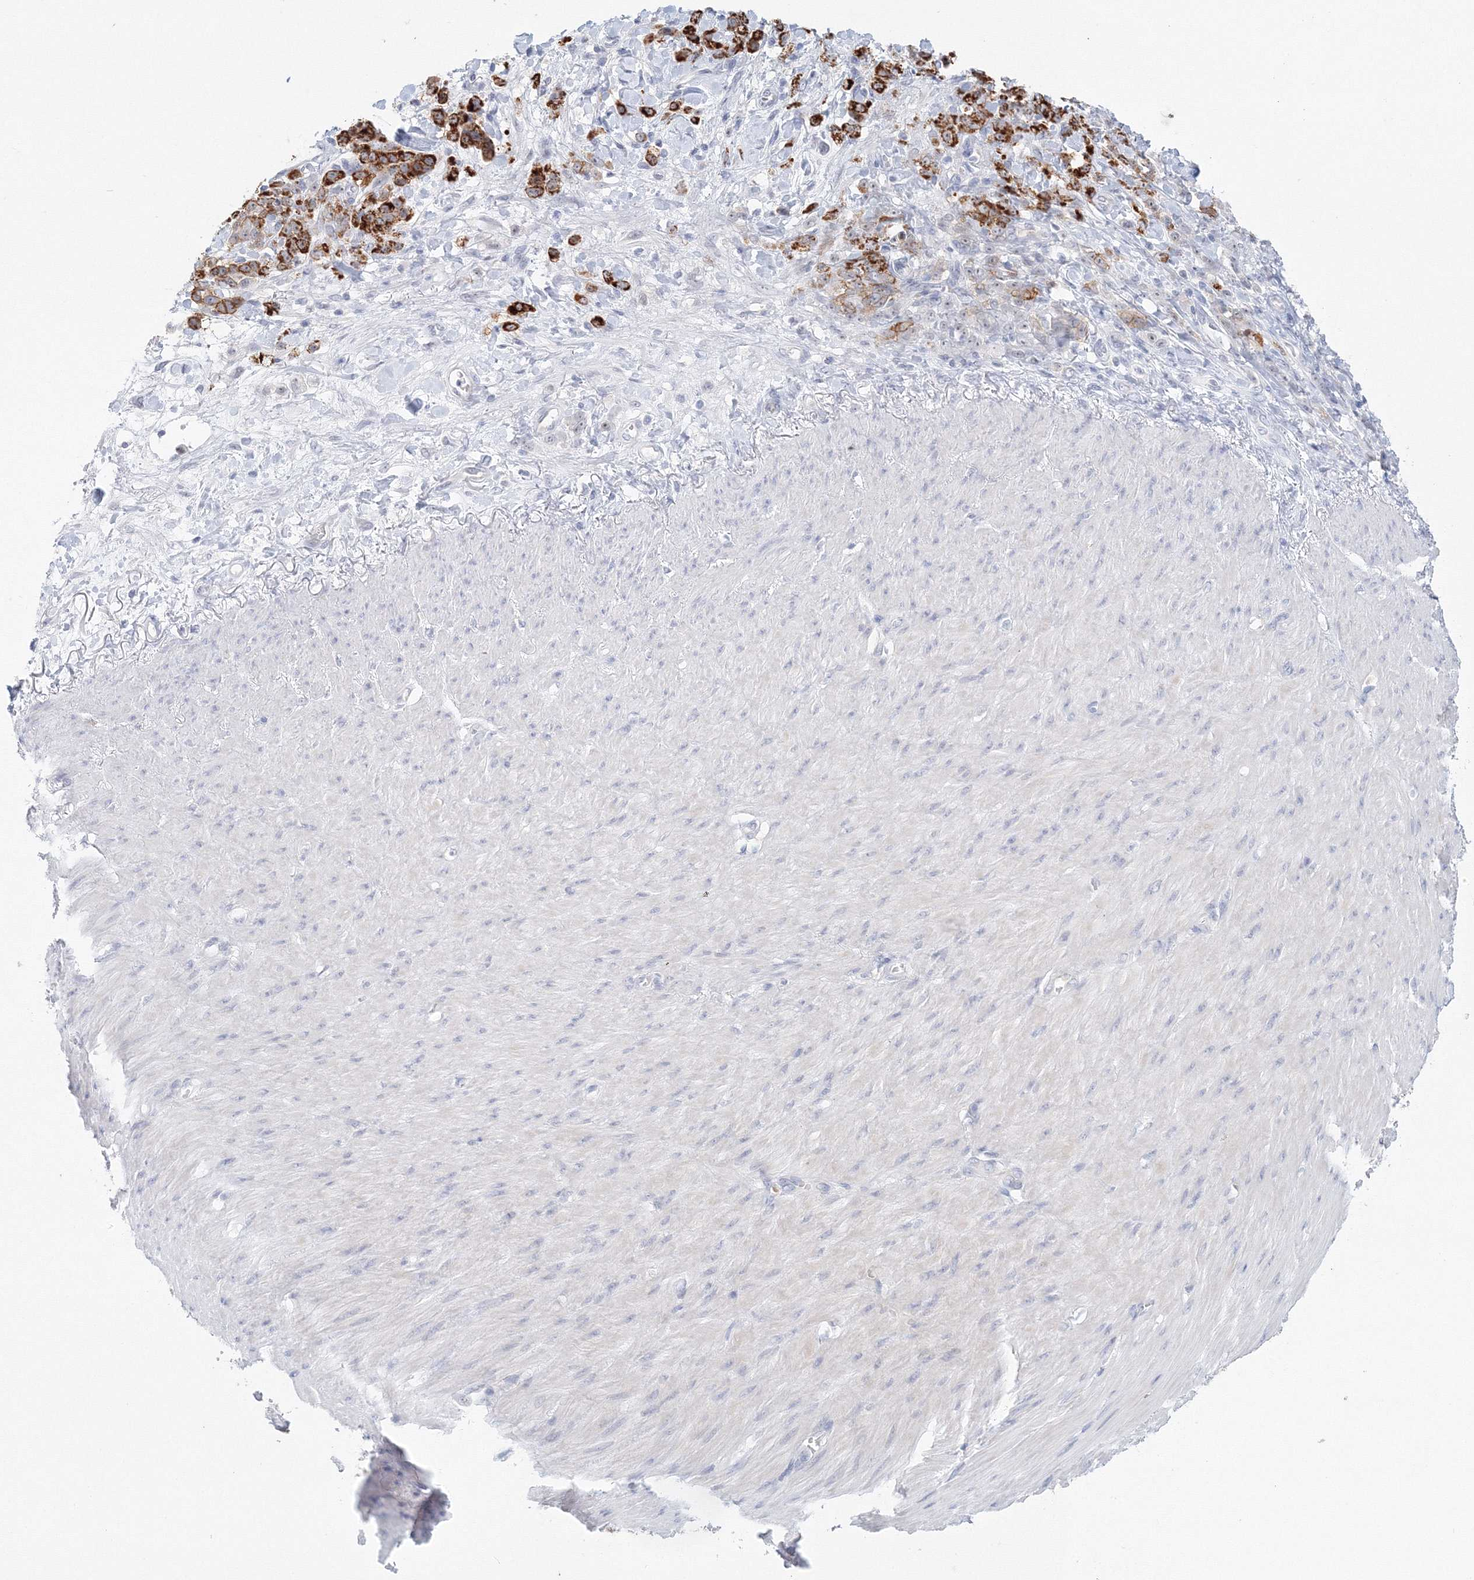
{"staining": {"intensity": "strong", "quantity": ">75%", "location": "cytoplasmic/membranous"}, "tissue": "stomach cancer", "cell_type": "Tumor cells", "image_type": "cancer", "snomed": [{"axis": "morphology", "description": "Normal tissue, NOS"}, {"axis": "morphology", "description": "Adenocarcinoma, NOS"}, {"axis": "topography", "description": "Stomach"}], "caption": "The image shows a brown stain indicating the presence of a protein in the cytoplasmic/membranous of tumor cells in adenocarcinoma (stomach).", "gene": "VSIG1", "patient": {"sex": "male", "age": 82}}